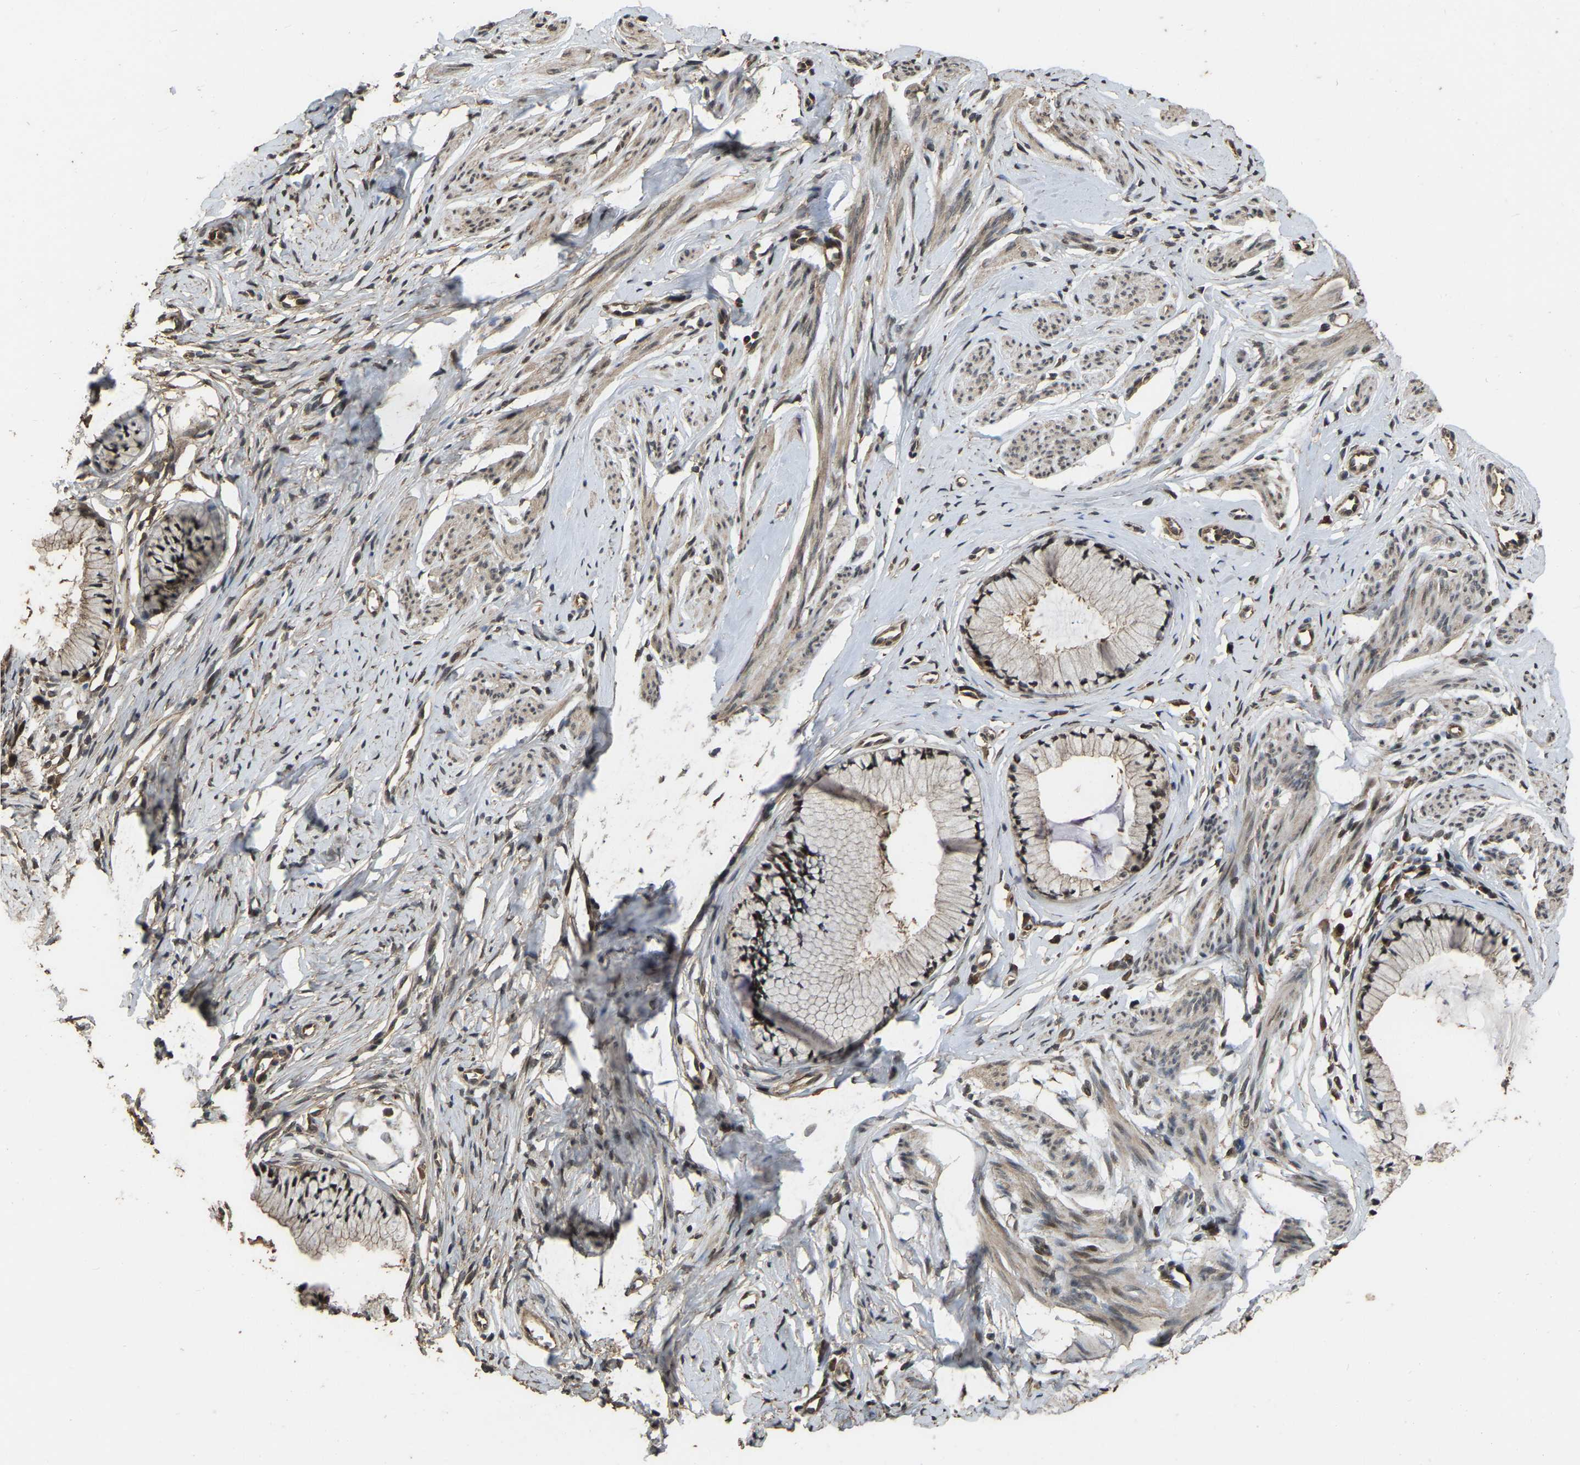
{"staining": {"intensity": "strong", "quantity": ">75%", "location": "nuclear"}, "tissue": "cervix", "cell_type": "Glandular cells", "image_type": "normal", "snomed": [{"axis": "morphology", "description": "Normal tissue, NOS"}, {"axis": "topography", "description": "Cervix"}], "caption": "The histopathology image exhibits staining of normal cervix, revealing strong nuclear protein positivity (brown color) within glandular cells.", "gene": "ARHGAP23", "patient": {"sex": "female", "age": 77}}